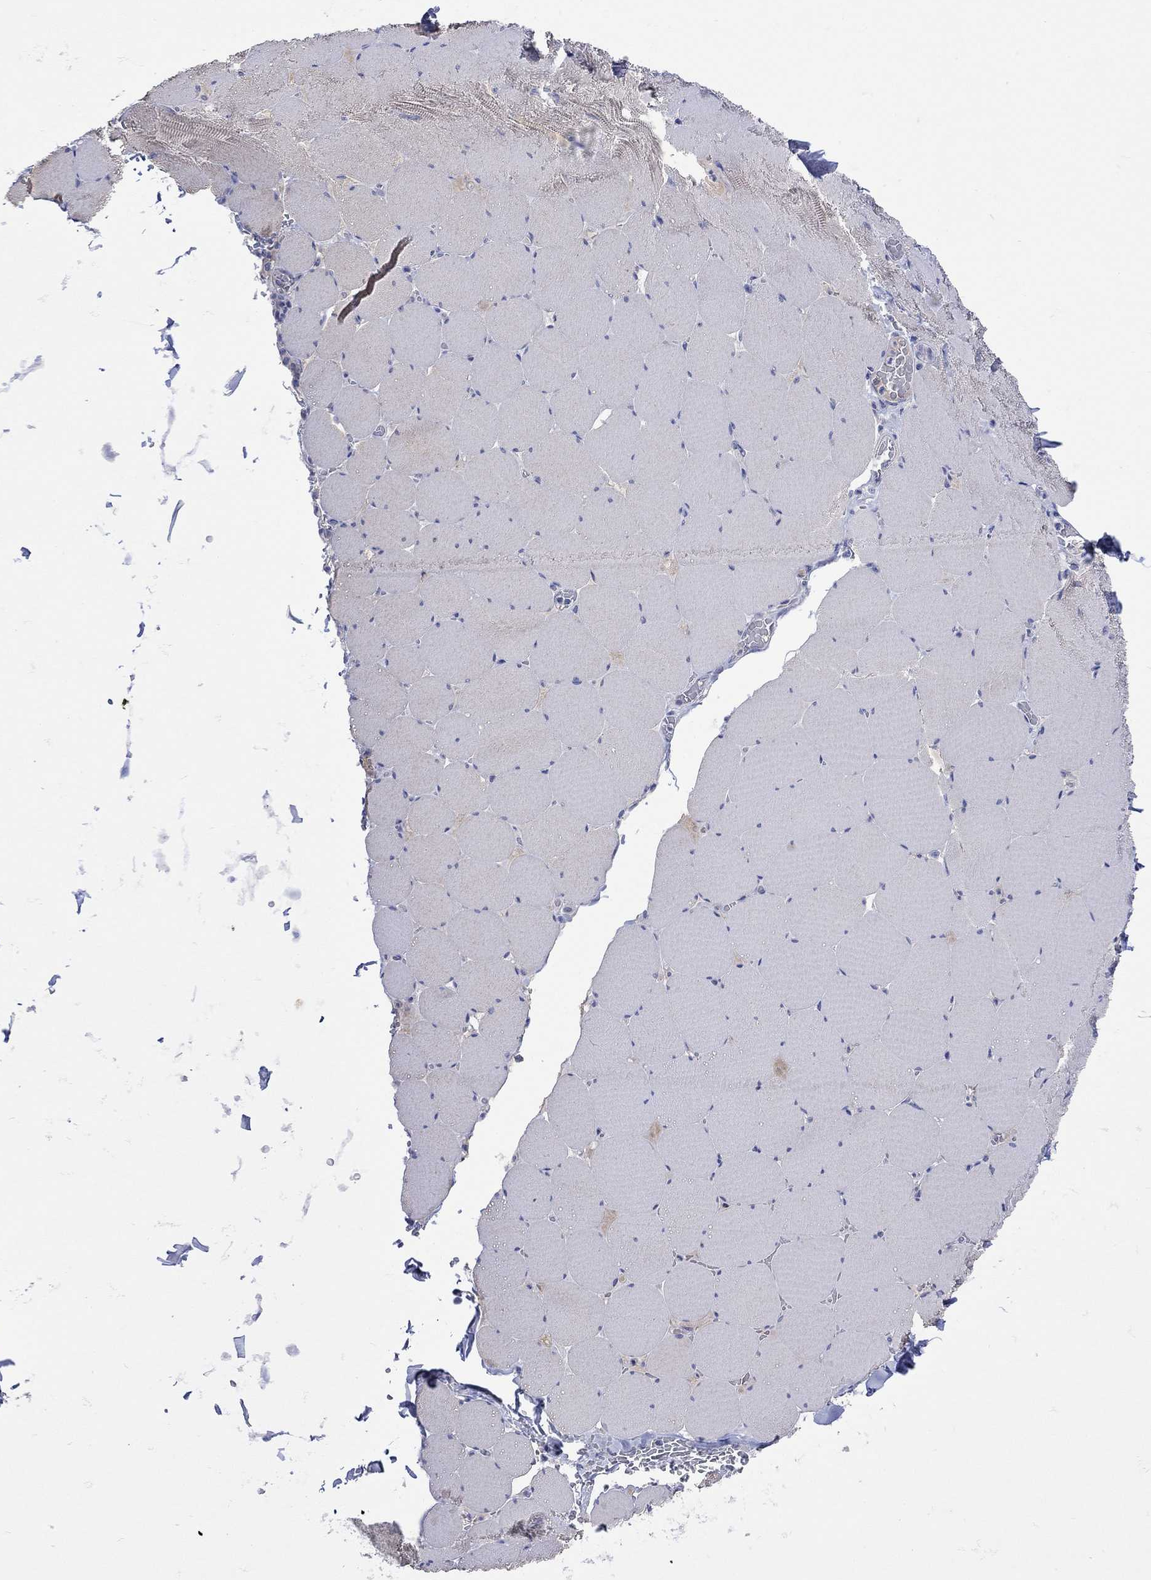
{"staining": {"intensity": "negative", "quantity": "none", "location": "none"}, "tissue": "skeletal muscle", "cell_type": "Myocytes", "image_type": "normal", "snomed": [{"axis": "morphology", "description": "Normal tissue, NOS"}, {"axis": "morphology", "description": "Malignant melanoma, Metastatic site"}, {"axis": "topography", "description": "Skeletal muscle"}], "caption": "A high-resolution image shows immunohistochemistry (IHC) staining of unremarkable skeletal muscle, which displays no significant expression in myocytes.", "gene": "MSI1", "patient": {"sex": "male", "age": 50}}